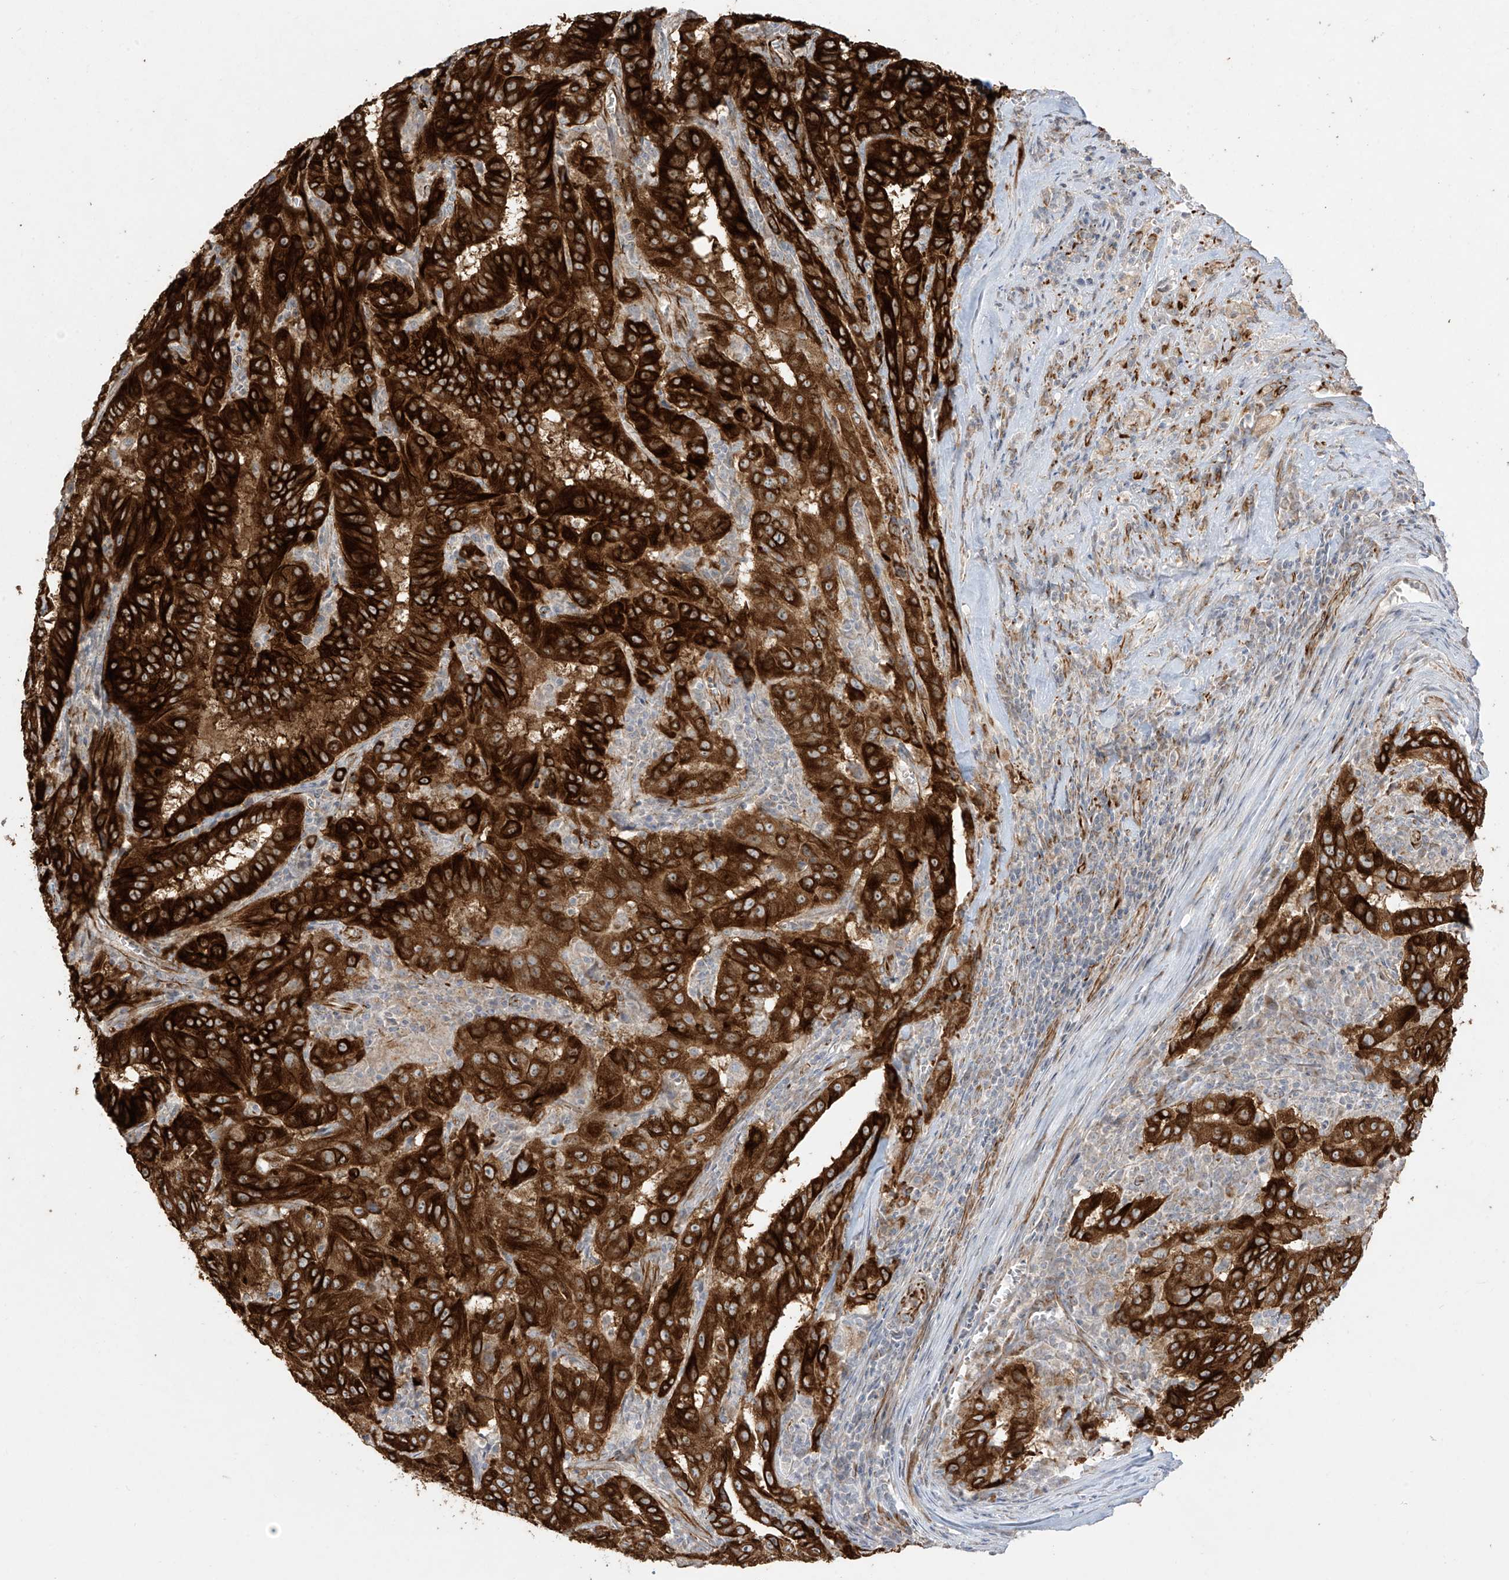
{"staining": {"intensity": "strong", "quantity": ">75%", "location": "cytoplasmic/membranous"}, "tissue": "pancreatic cancer", "cell_type": "Tumor cells", "image_type": "cancer", "snomed": [{"axis": "morphology", "description": "Adenocarcinoma, NOS"}, {"axis": "topography", "description": "Pancreas"}], "caption": "Adenocarcinoma (pancreatic) stained with a protein marker displays strong staining in tumor cells.", "gene": "DCDC2", "patient": {"sex": "male", "age": 63}}